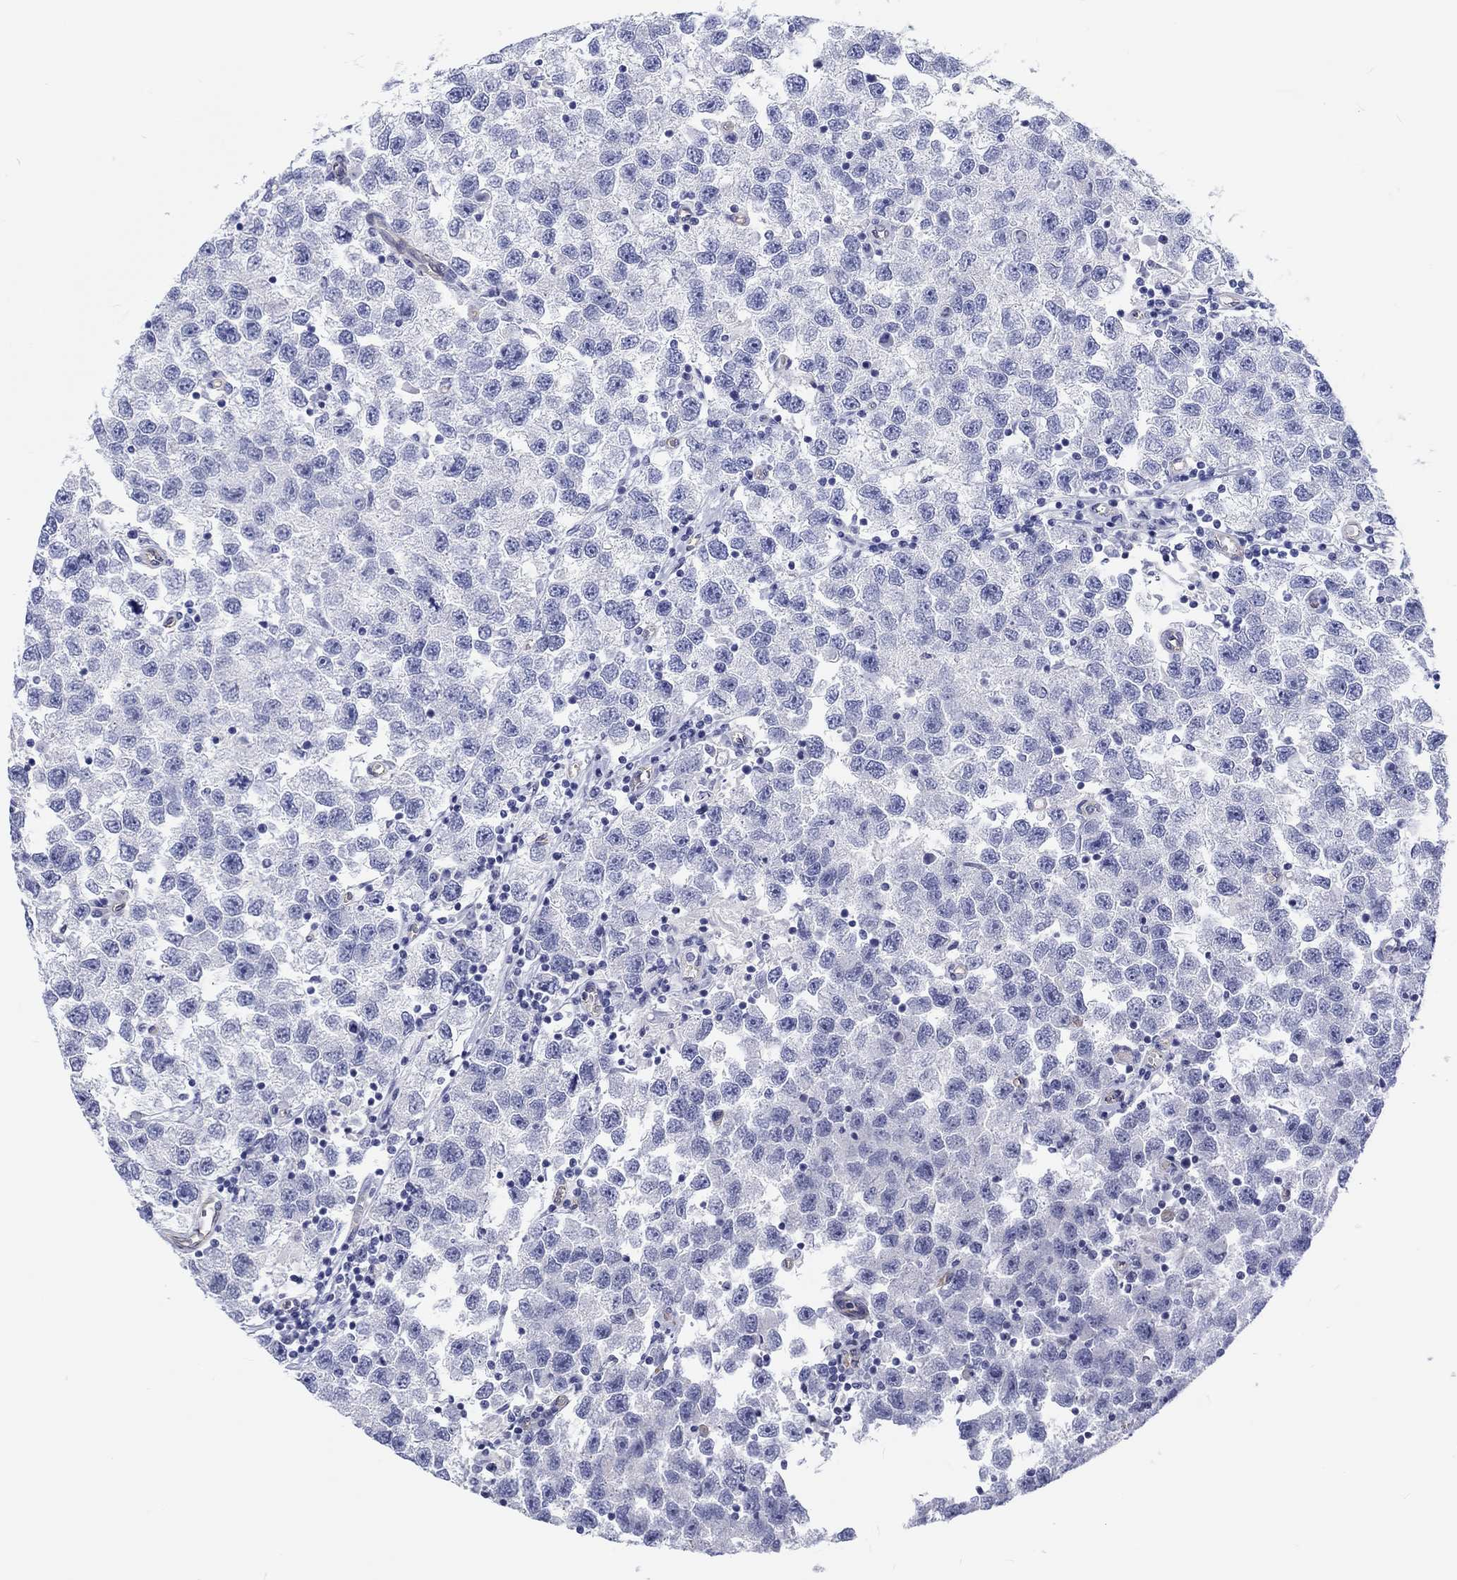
{"staining": {"intensity": "negative", "quantity": "none", "location": "none"}, "tissue": "testis cancer", "cell_type": "Tumor cells", "image_type": "cancer", "snomed": [{"axis": "morphology", "description": "Seminoma, NOS"}, {"axis": "topography", "description": "Testis"}], "caption": "Seminoma (testis) stained for a protein using IHC demonstrates no positivity tumor cells.", "gene": "CDY2B", "patient": {"sex": "male", "age": 26}}